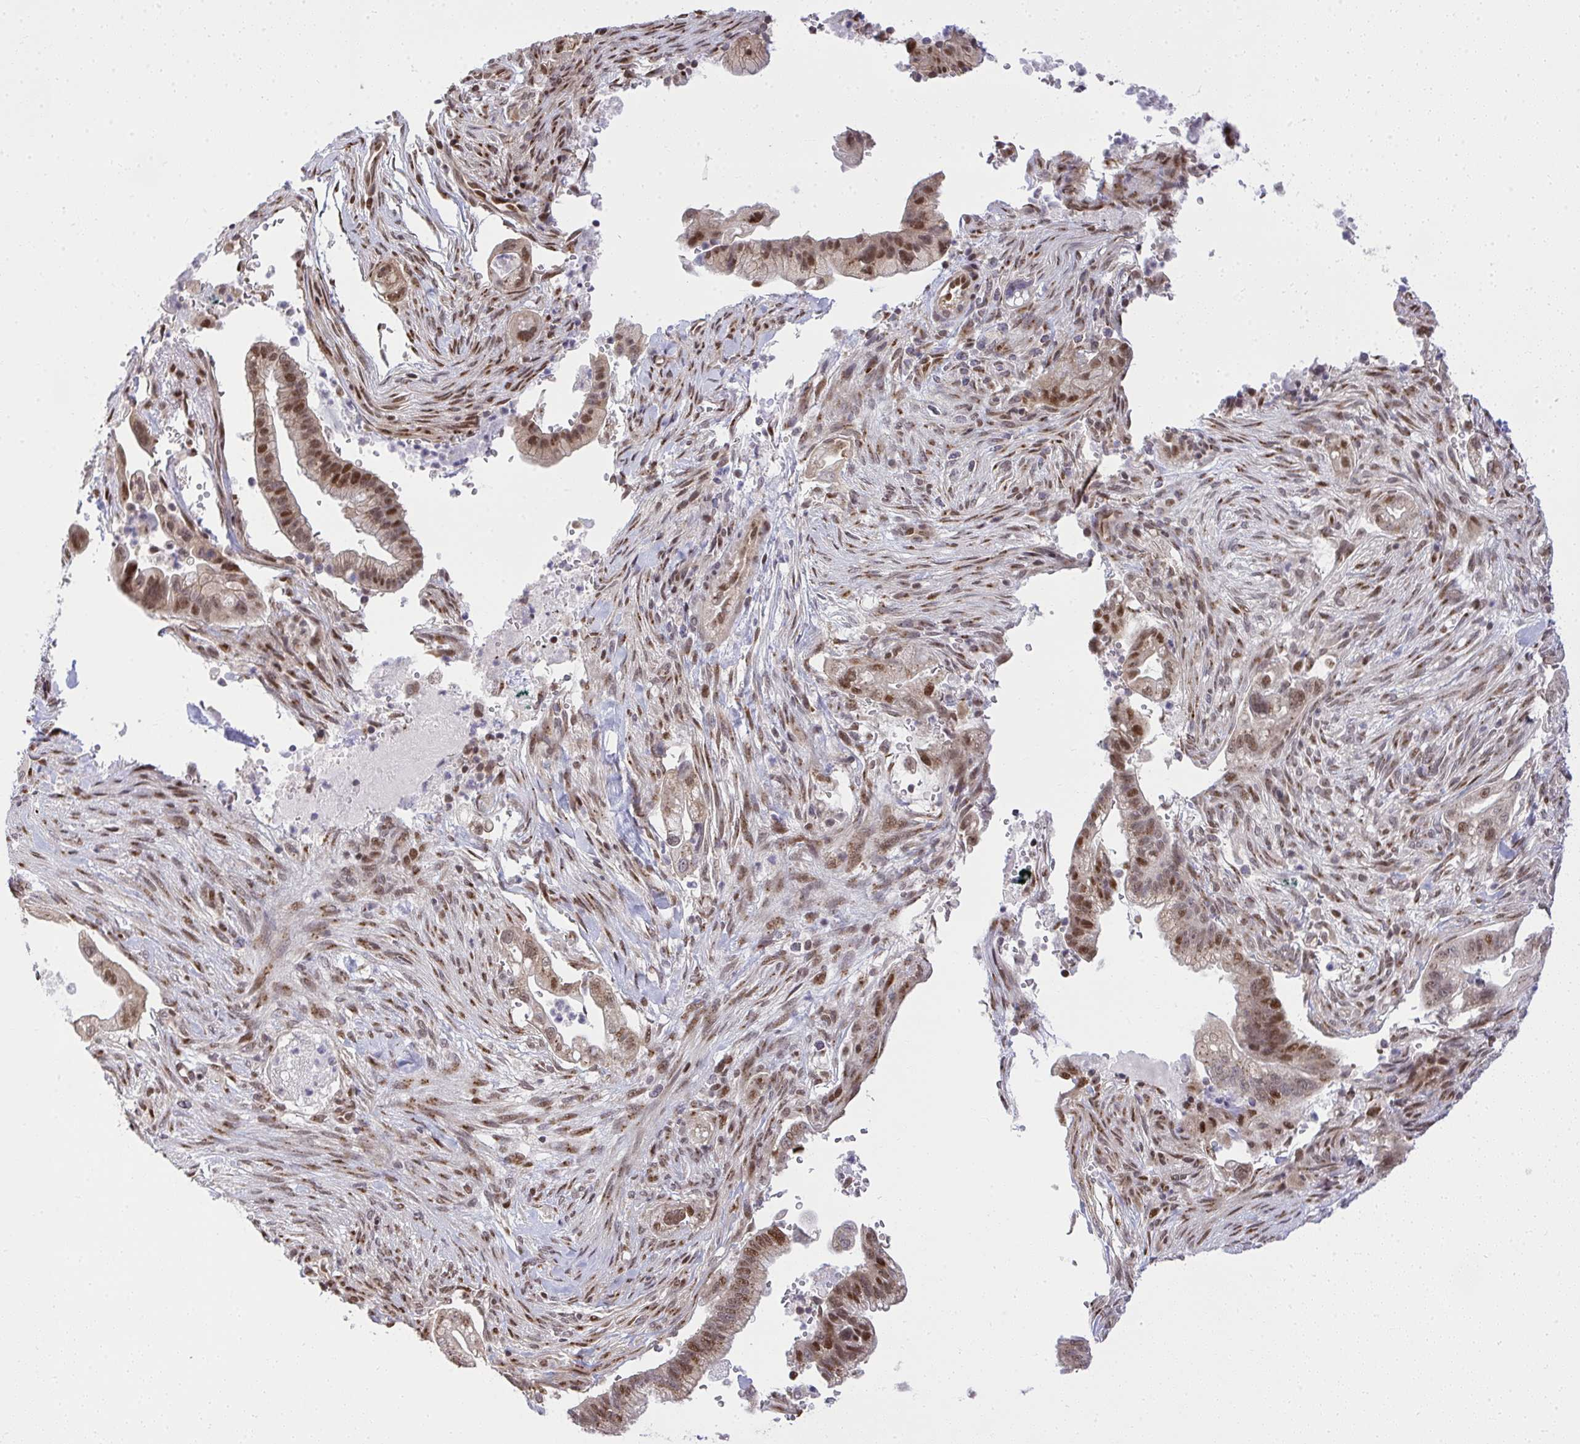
{"staining": {"intensity": "moderate", "quantity": ">75%", "location": "cytoplasmic/membranous,nuclear"}, "tissue": "pancreatic cancer", "cell_type": "Tumor cells", "image_type": "cancer", "snomed": [{"axis": "morphology", "description": "Adenocarcinoma, NOS"}, {"axis": "topography", "description": "Pancreas"}], "caption": "Protein expression by immunohistochemistry (IHC) reveals moderate cytoplasmic/membranous and nuclear staining in approximately >75% of tumor cells in pancreatic cancer (adenocarcinoma). (DAB = brown stain, brightfield microscopy at high magnification).", "gene": "PIGY", "patient": {"sex": "male", "age": 44}}